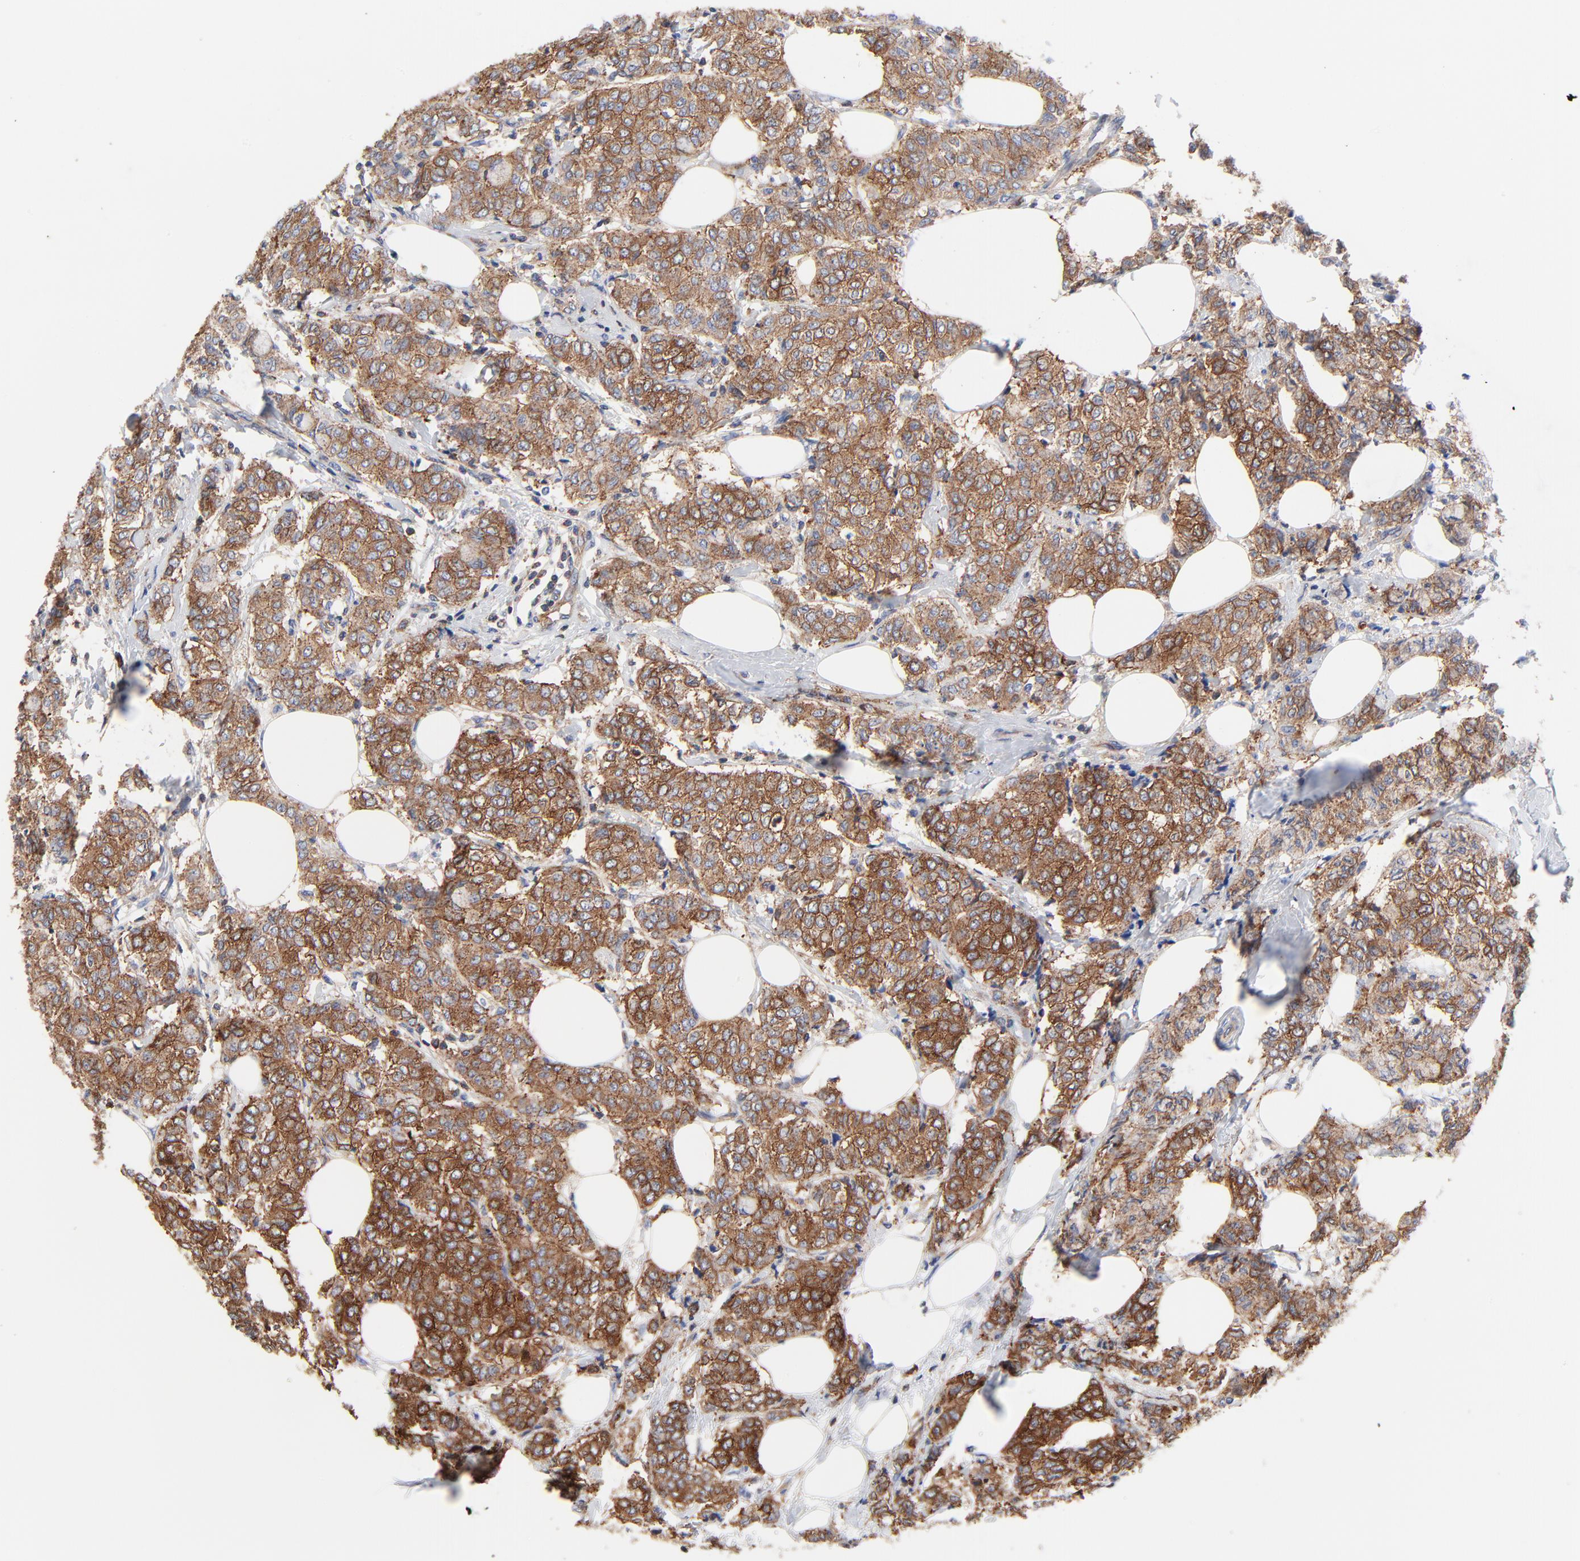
{"staining": {"intensity": "strong", "quantity": ">75%", "location": "cytoplasmic/membranous"}, "tissue": "breast cancer", "cell_type": "Tumor cells", "image_type": "cancer", "snomed": [{"axis": "morphology", "description": "Lobular carcinoma"}, {"axis": "topography", "description": "Breast"}], "caption": "Immunohistochemistry (IHC) of breast cancer (lobular carcinoma) displays high levels of strong cytoplasmic/membranous staining in approximately >75% of tumor cells.", "gene": "CD2AP", "patient": {"sex": "female", "age": 60}}